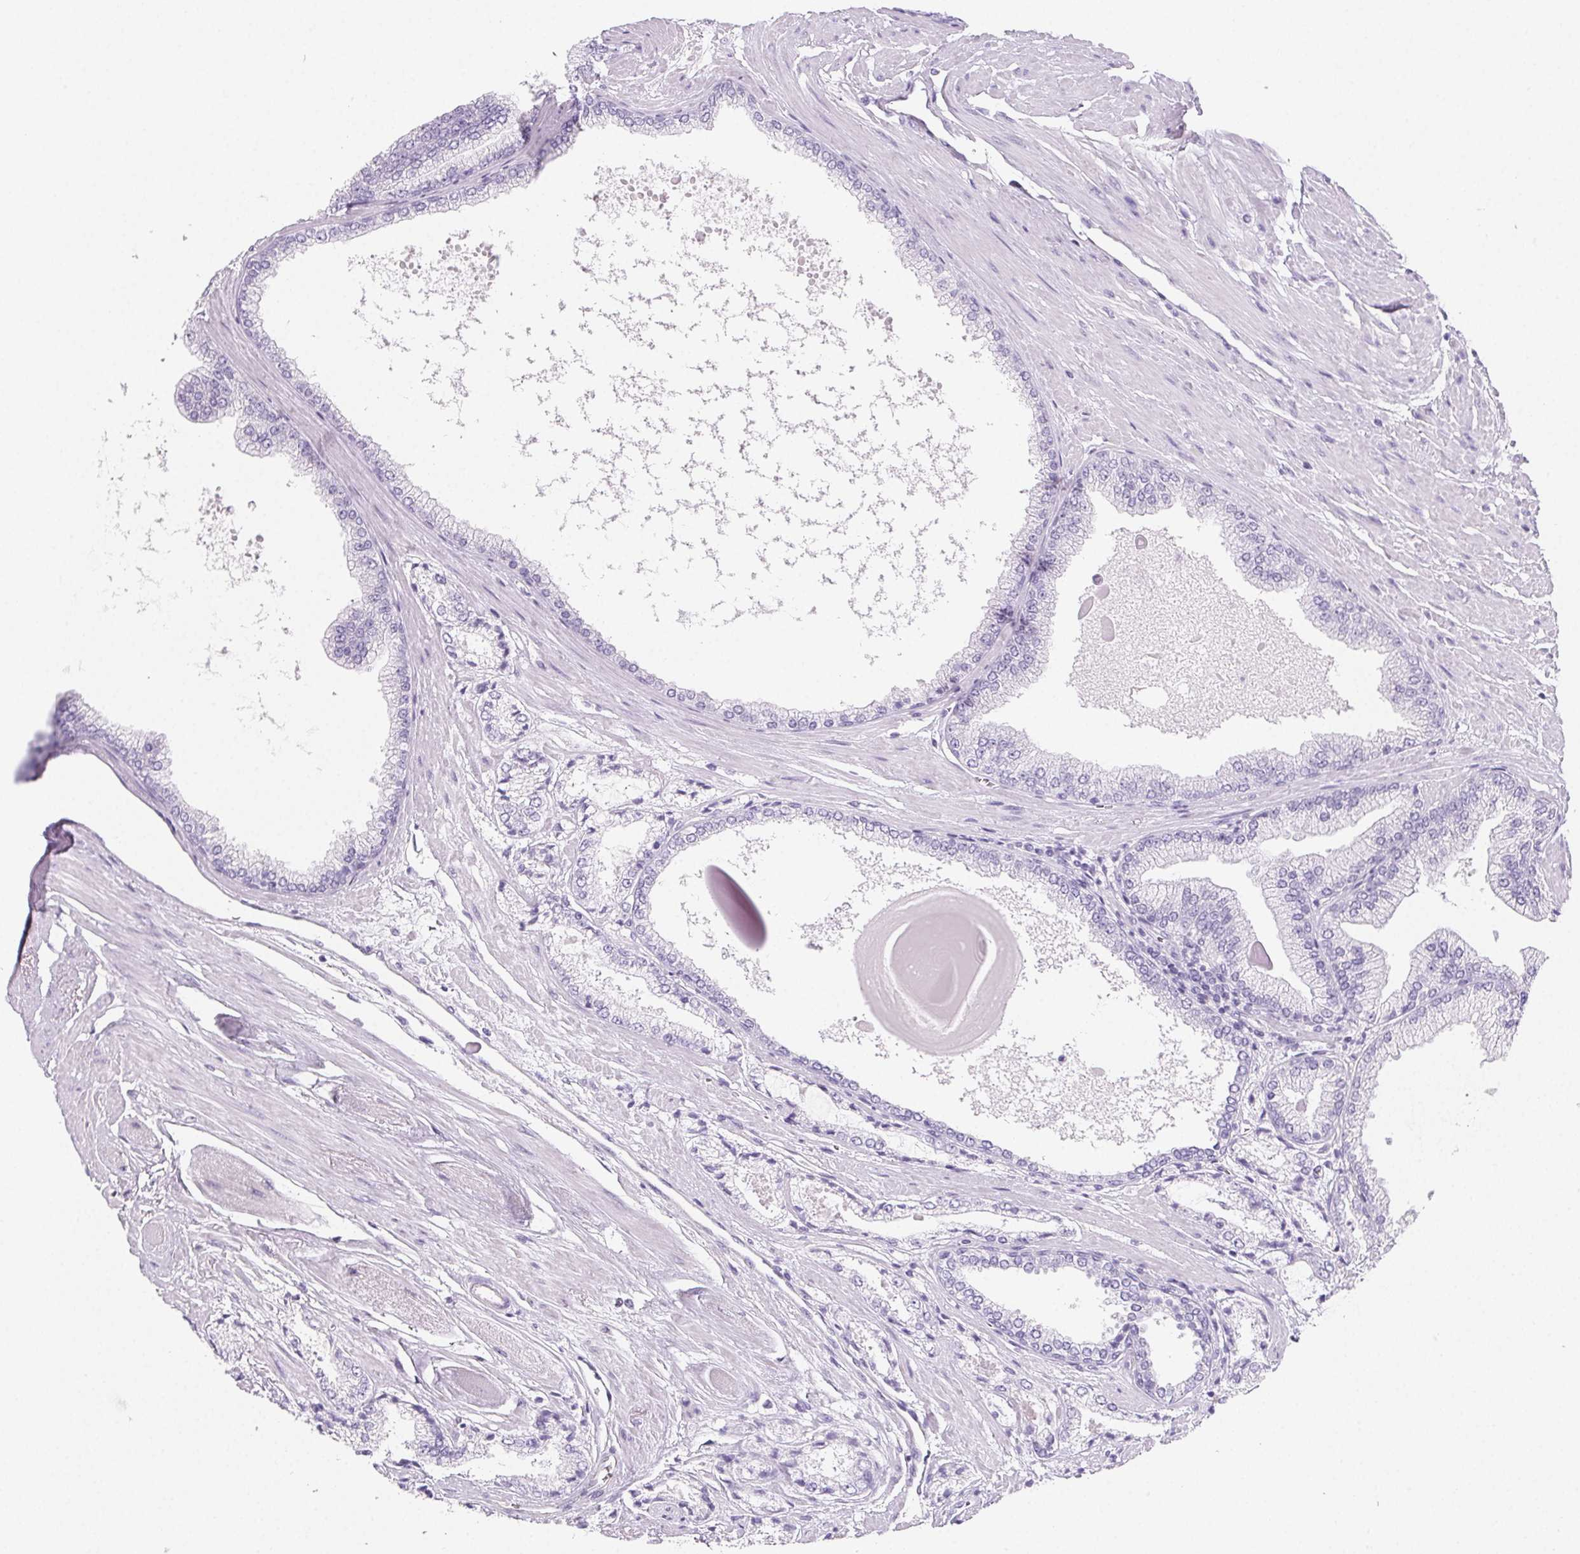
{"staining": {"intensity": "negative", "quantity": "none", "location": "none"}, "tissue": "prostate cancer", "cell_type": "Tumor cells", "image_type": "cancer", "snomed": [{"axis": "morphology", "description": "Adenocarcinoma, High grade"}, {"axis": "topography", "description": "Prostate"}], "caption": "An immunohistochemistry histopathology image of prostate cancer is shown. There is no staining in tumor cells of prostate cancer. (Stains: DAB immunohistochemistry with hematoxylin counter stain, Microscopy: brightfield microscopy at high magnification).", "gene": "PRSS3", "patient": {"sex": "male", "age": 64}}